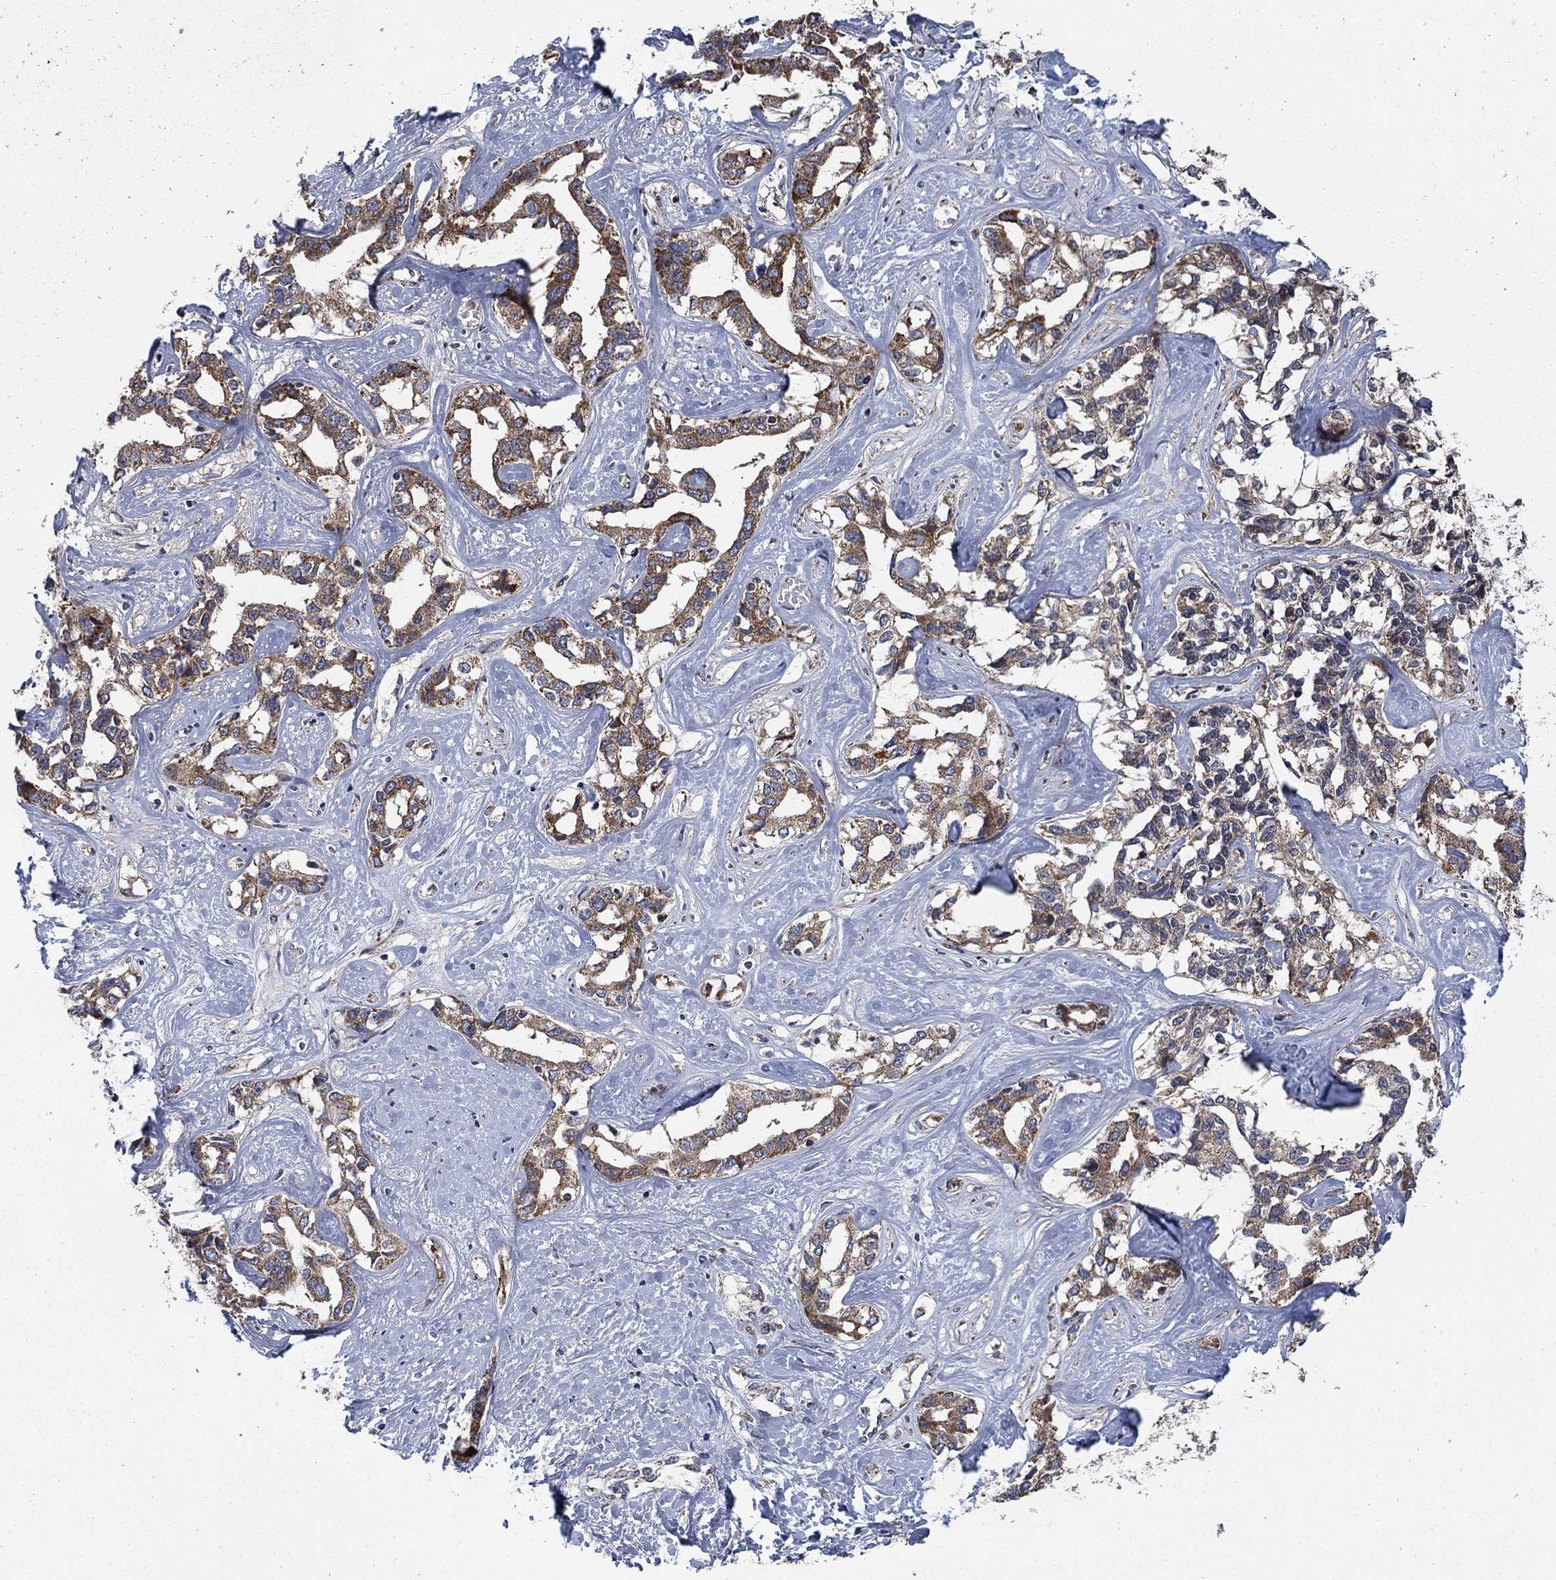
{"staining": {"intensity": "moderate", "quantity": "25%-75%", "location": "cytoplasmic/membranous"}, "tissue": "liver cancer", "cell_type": "Tumor cells", "image_type": "cancer", "snomed": [{"axis": "morphology", "description": "Cholangiocarcinoma"}, {"axis": "topography", "description": "Liver"}], "caption": "The photomicrograph exhibits a brown stain indicating the presence of a protein in the cytoplasmic/membranous of tumor cells in liver cancer (cholangiocarcinoma).", "gene": "NME7", "patient": {"sex": "male", "age": 59}}